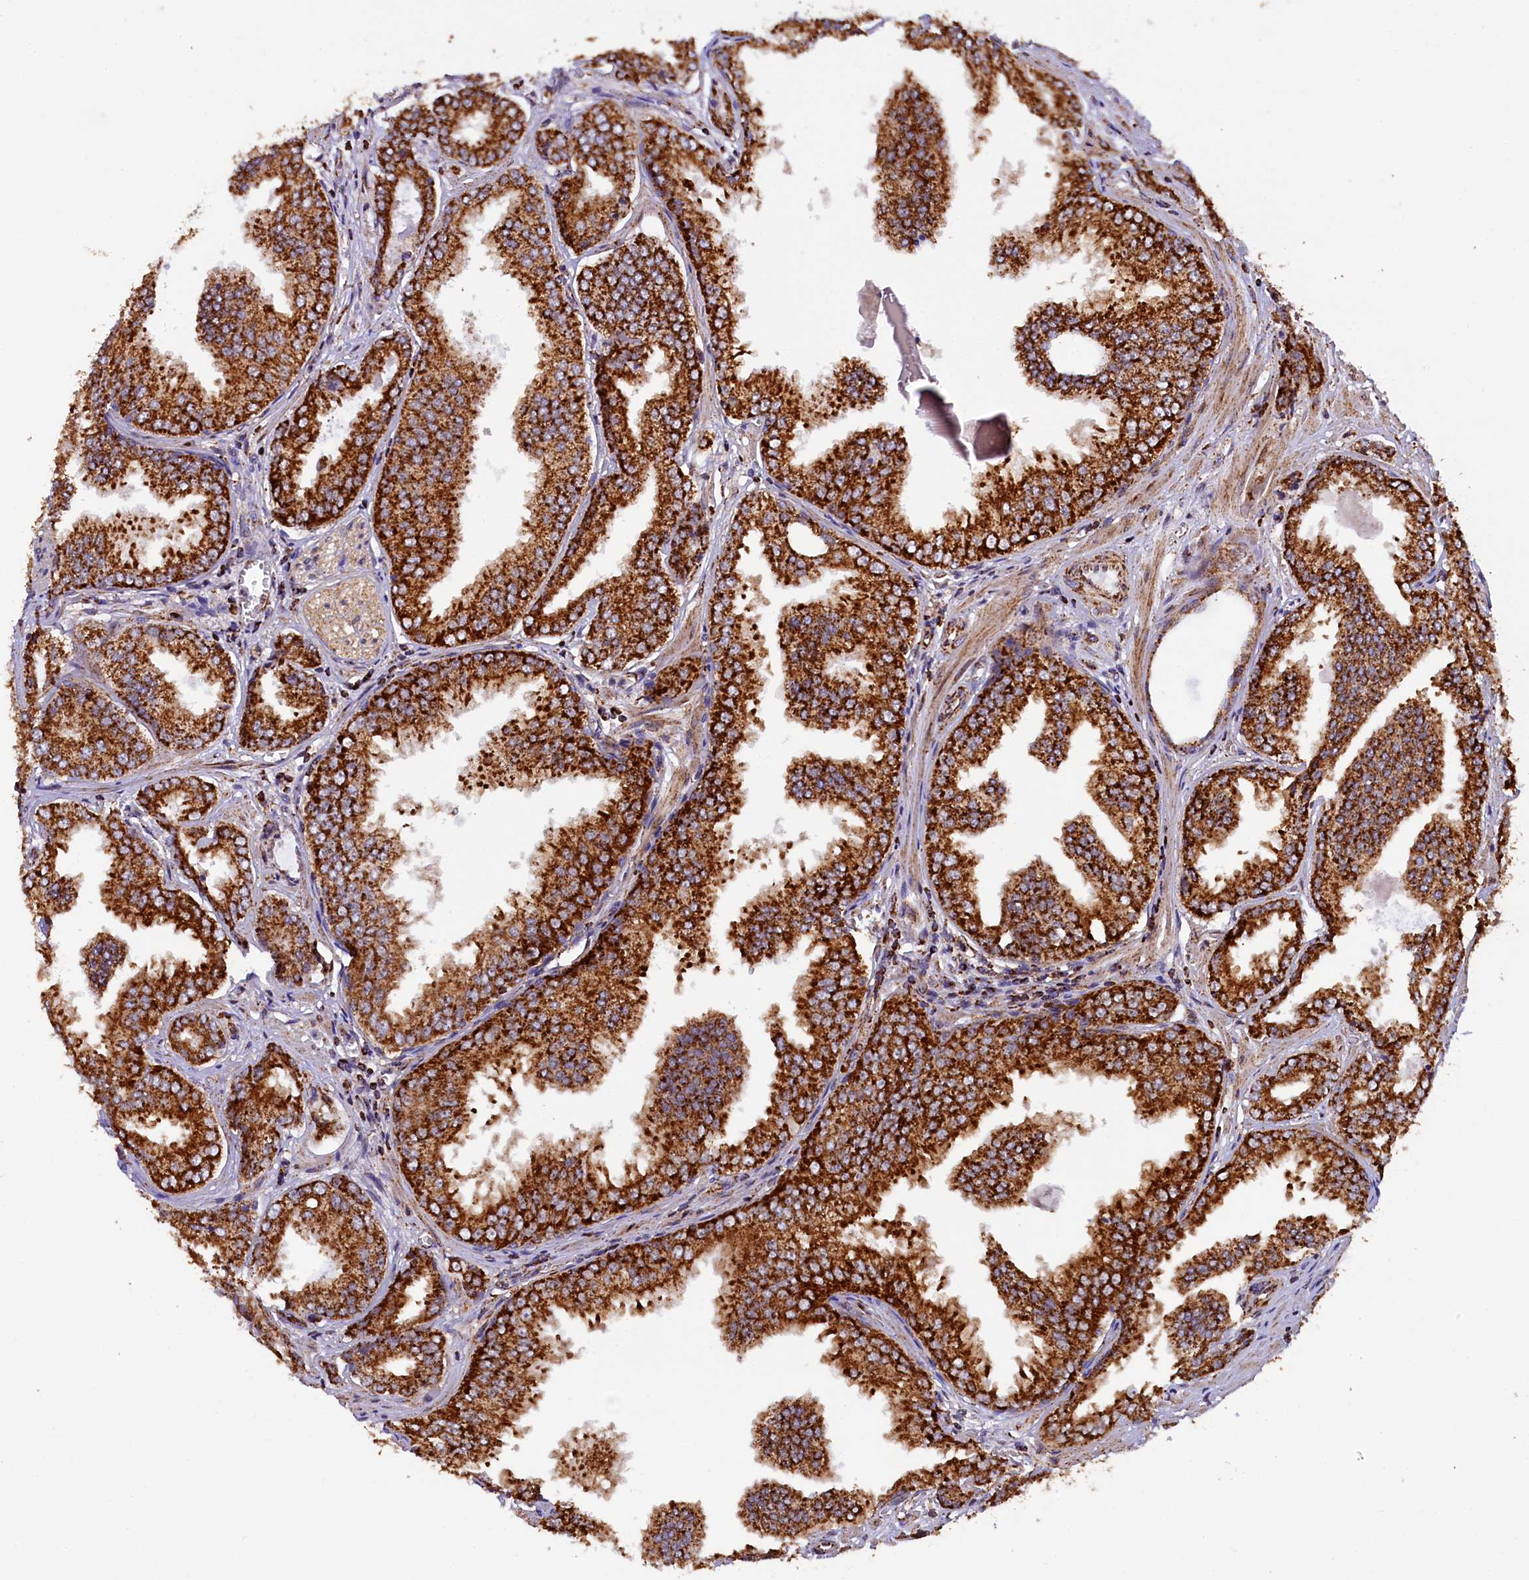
{"staining": {"intensity": "strong", "quantity": ">75%", "location": "cytoplasmic/membranous"}, "tissue": "prostate cancer", "cell_type": "Tumor cells", "image_type": "cancer", "snomed": [{"axis": "morphology", "description": "Adenocarcinoma, Low grade"}, {"axis": "topography", "description": "Prostate"}], "caption": "An IHC histopathology image of tumor tissue is shown. Protein staining in brown shows strong cytoplasmic/membranous positivity in prostate cancer (adenocarcinoma (low-grade)) within tumor cells.", "gene": "KLC2", "patient": {"sex": "male", "age": 67}}